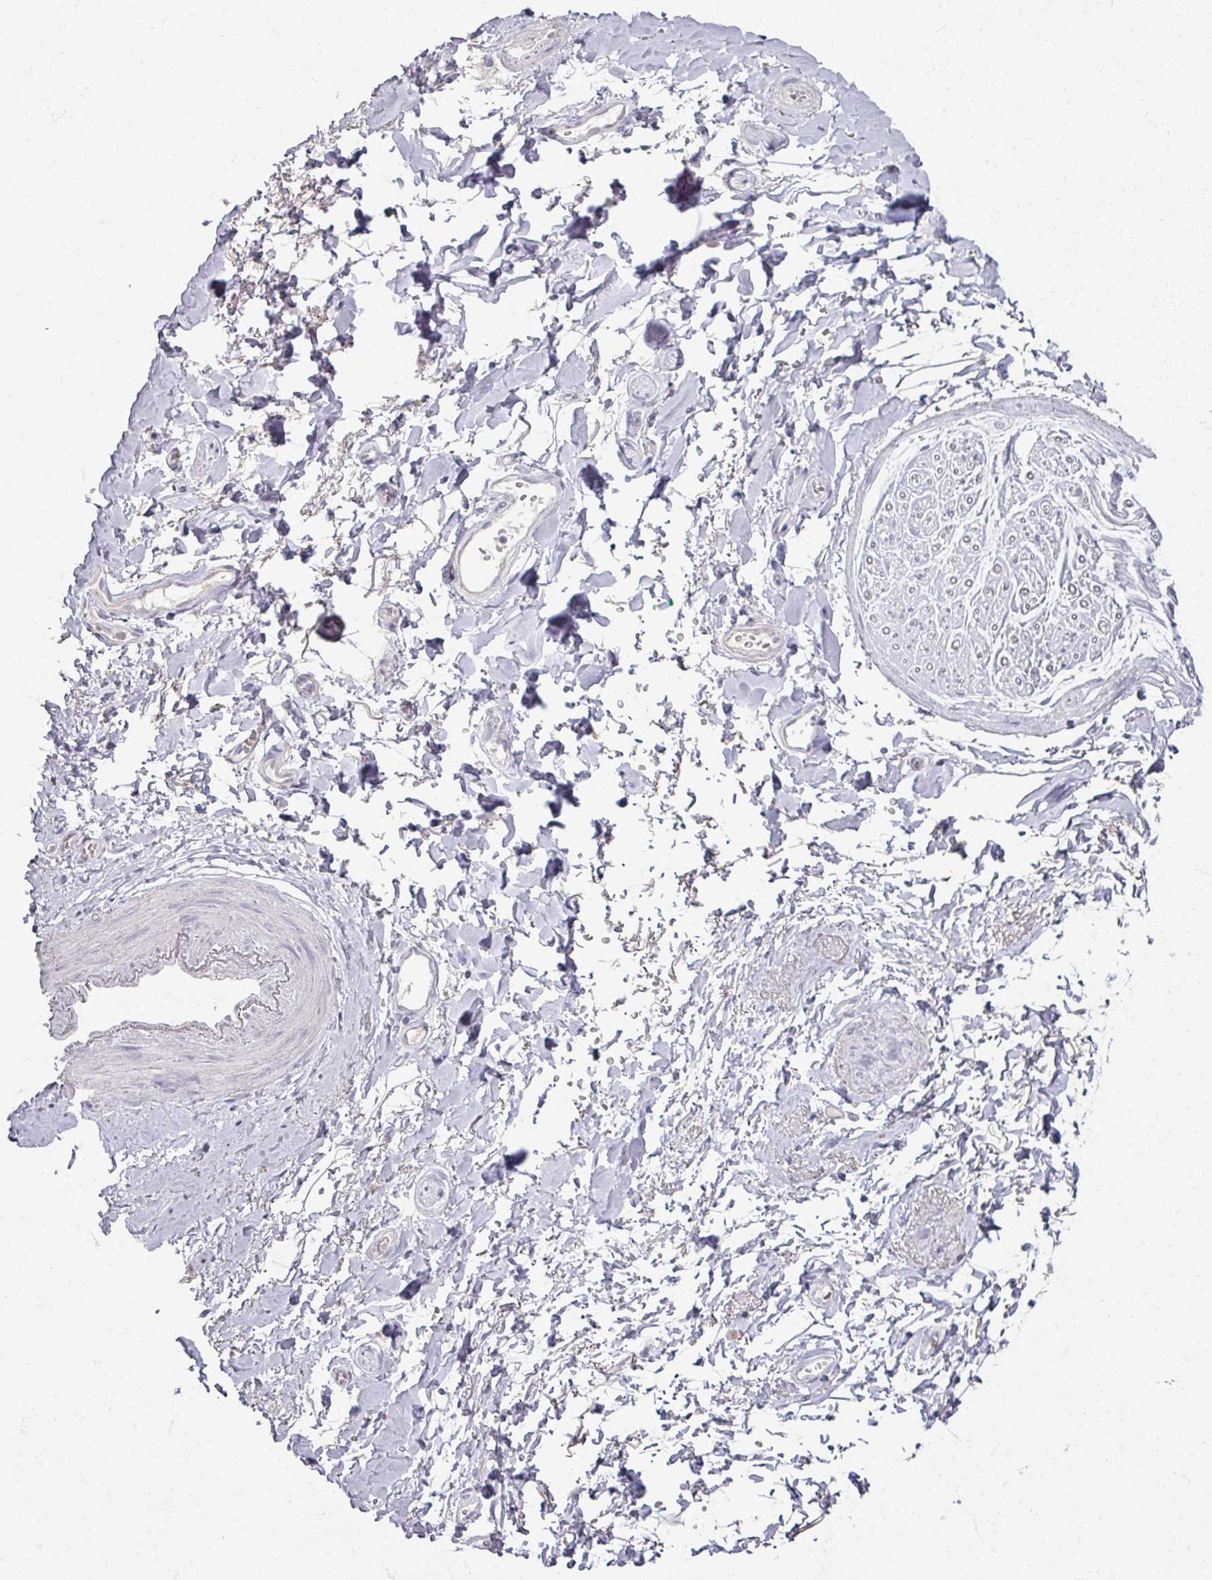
{"staining": {"intensity": "negative", "quantity": "none", "location": "none"}, "tissue": "adipose tissue", "cell_type": "Adipocytes", "image_type": "normal", "snomed": [{"axis": "morphology", "description": "Normal tissue, NOS"}, {"axis": "topography", "description": "Vulva"}, {"axis": "topography", "description": "Vagina"}, {"axis": "topography", "description": "Peripheral nerve tissue"}], "caption": "This is an IHC image of normal adipose tissue. There is no staining in adipocytes.", "gene": "SOX11", "patient": {"sex": "female", "age": 66}}